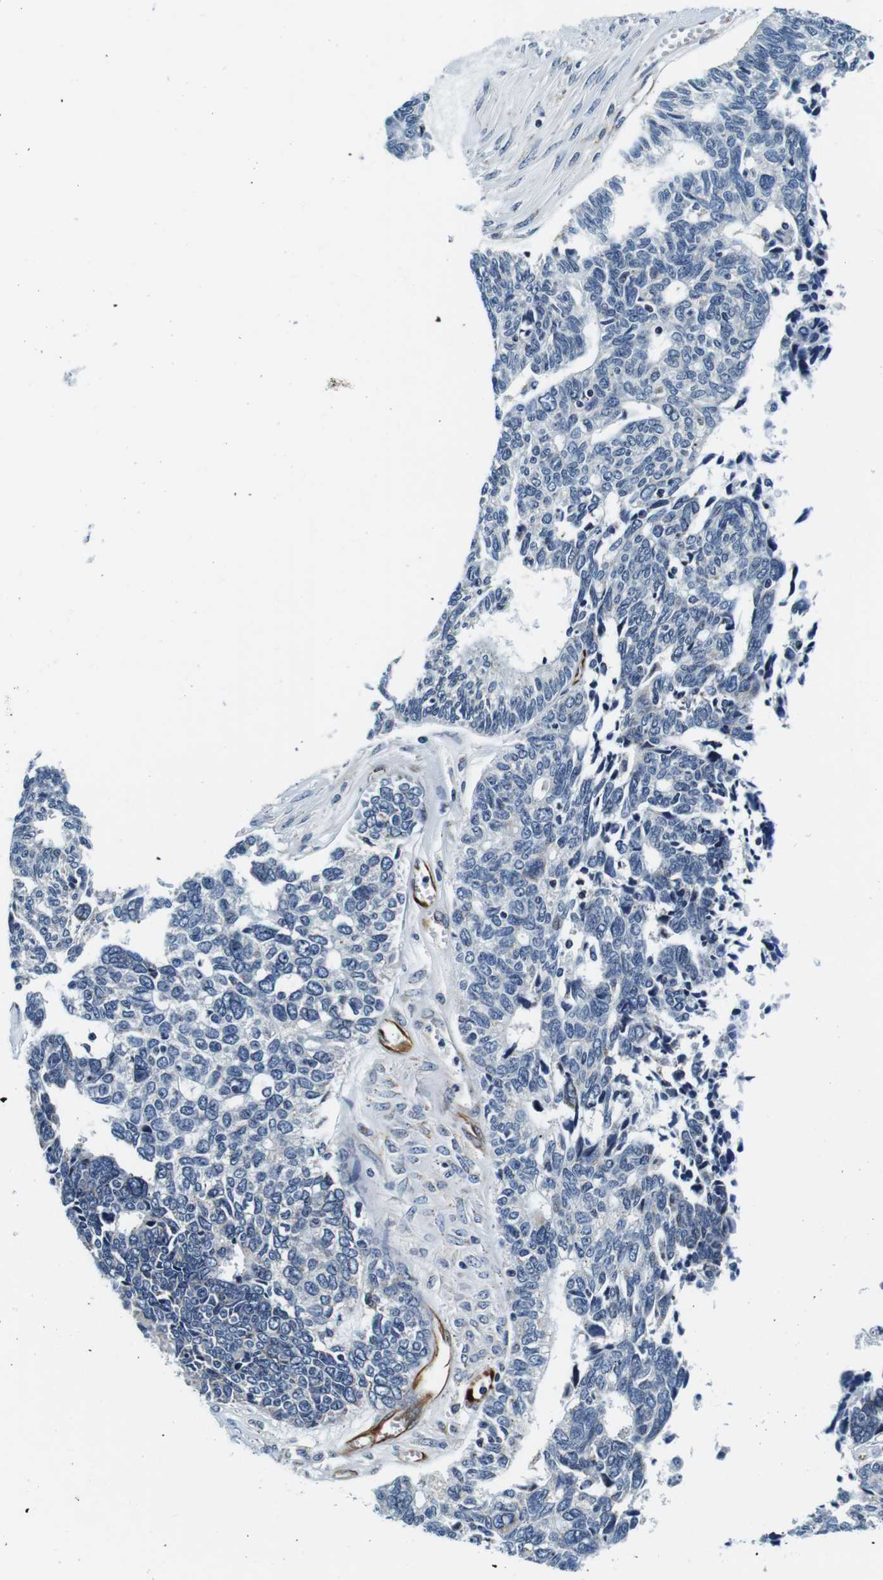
{"staining": {"intensity": "negative", "quantity": "none", "location": "none"}, "tissue": "ovarian cancer", "cell_type": "Tumor cells", "image_type": "cancer", "snomed": [{"axis": "morphology", "description": "Cystadenocarcinoma, serous, NOS"}, {"axis": "topography", "description": "Ovary"}], "caption": "Immunohistochemistry (IHC) histopathology image of ovarian serous cystadenocarcinoma stained for a protein (brown), which shows no staining in tumor cells.", "gene": "FAR2", "patient": {"sex": "female", "age": 79}}